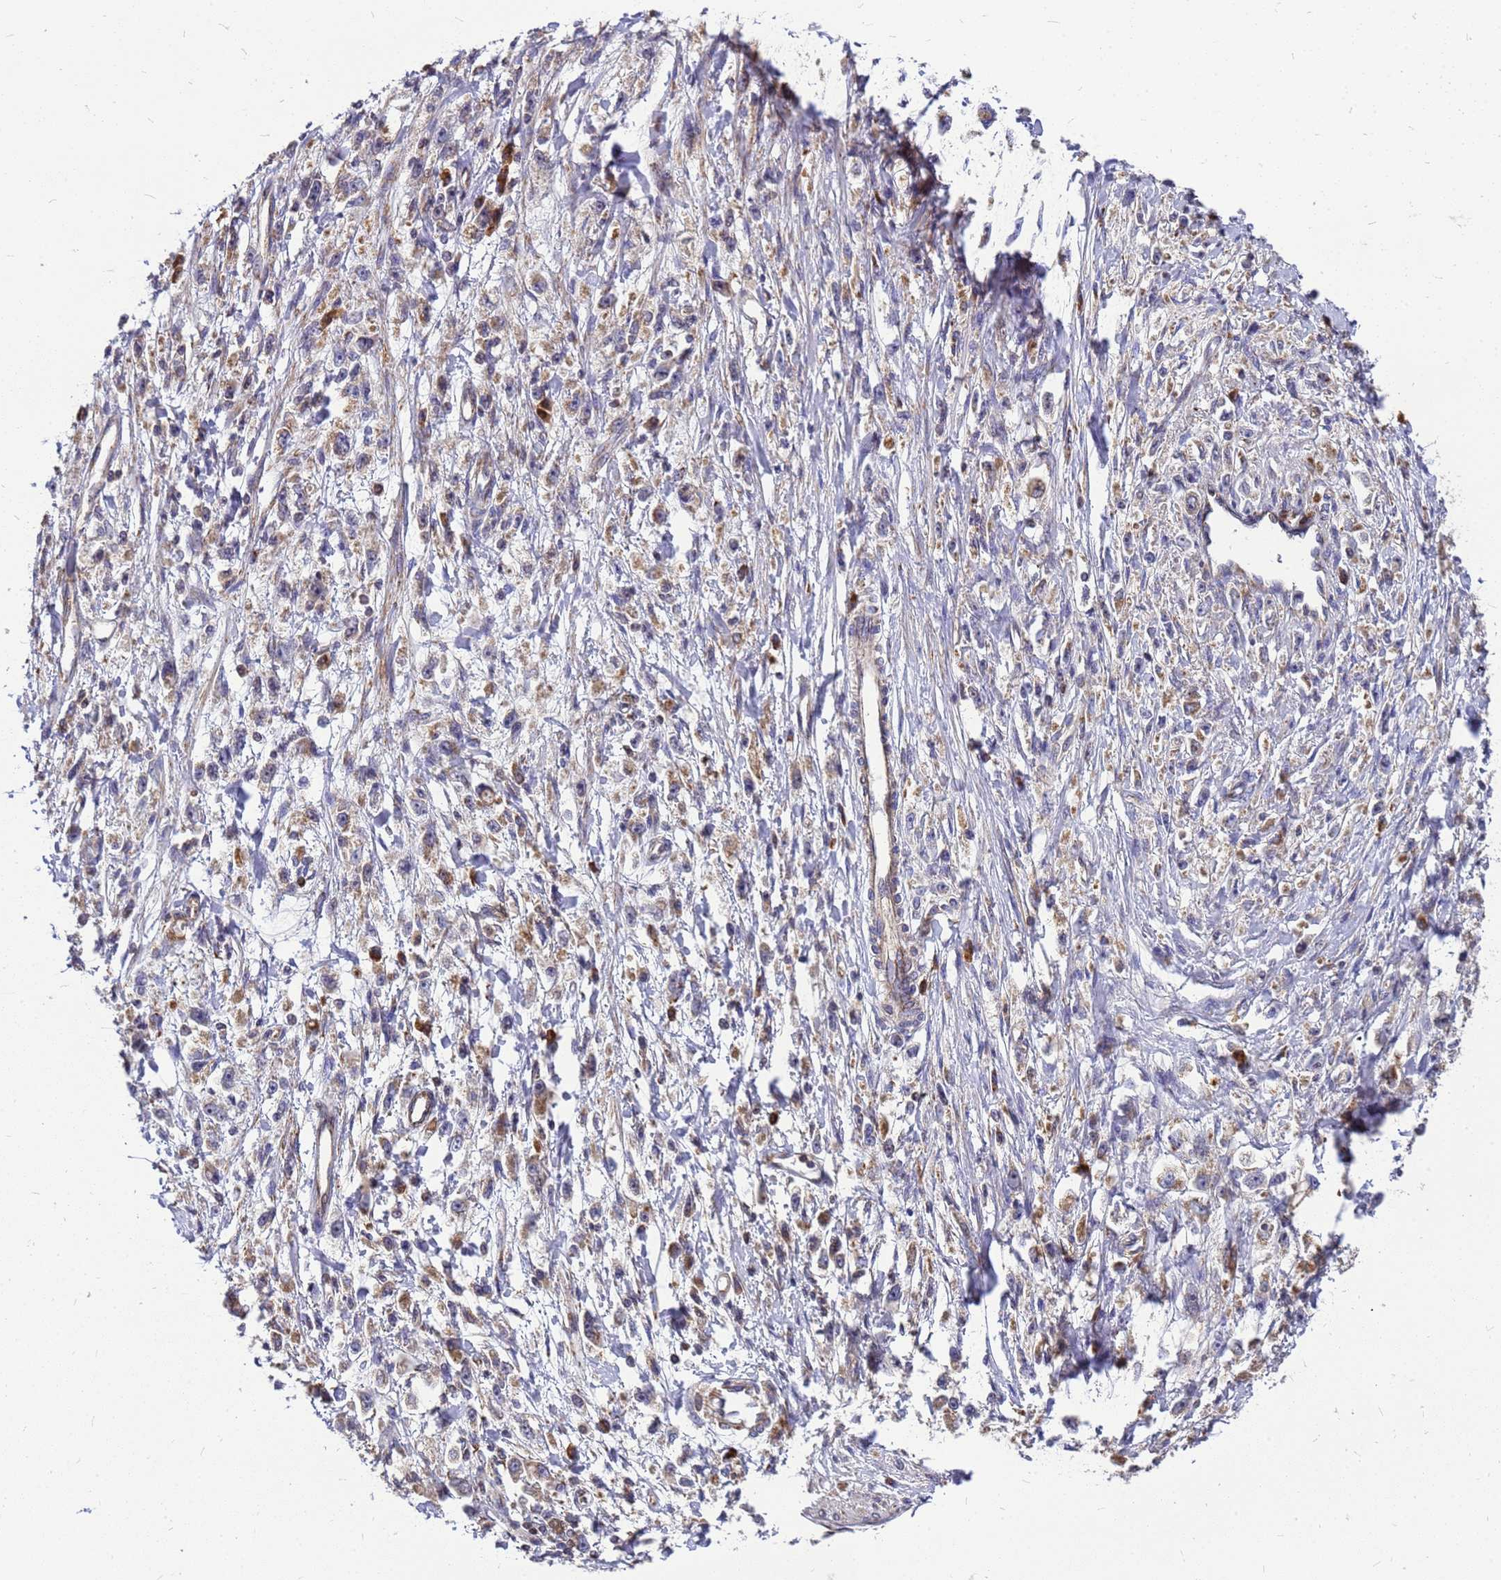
{"staining": {"intensity": "moderate", "quantity": "25%-75%", "location": "cytoplasmic/membranous"}, "tissue": "stomach cancer", "cell_type": "Tumor cells", "image_type": "cancer", "snomed": [{"axis": "morphology", "description": "Adenocarcinoma, NOS"}, {"axis": "topography", "description": "Stomach"}], "caption": "Stomach cancer stained for a protein demonstrates moderate cytoplasmic/membranous positivity in tumor cells.", "gene": "CMC4", "patient": {"sex": "female", "age": 59}}